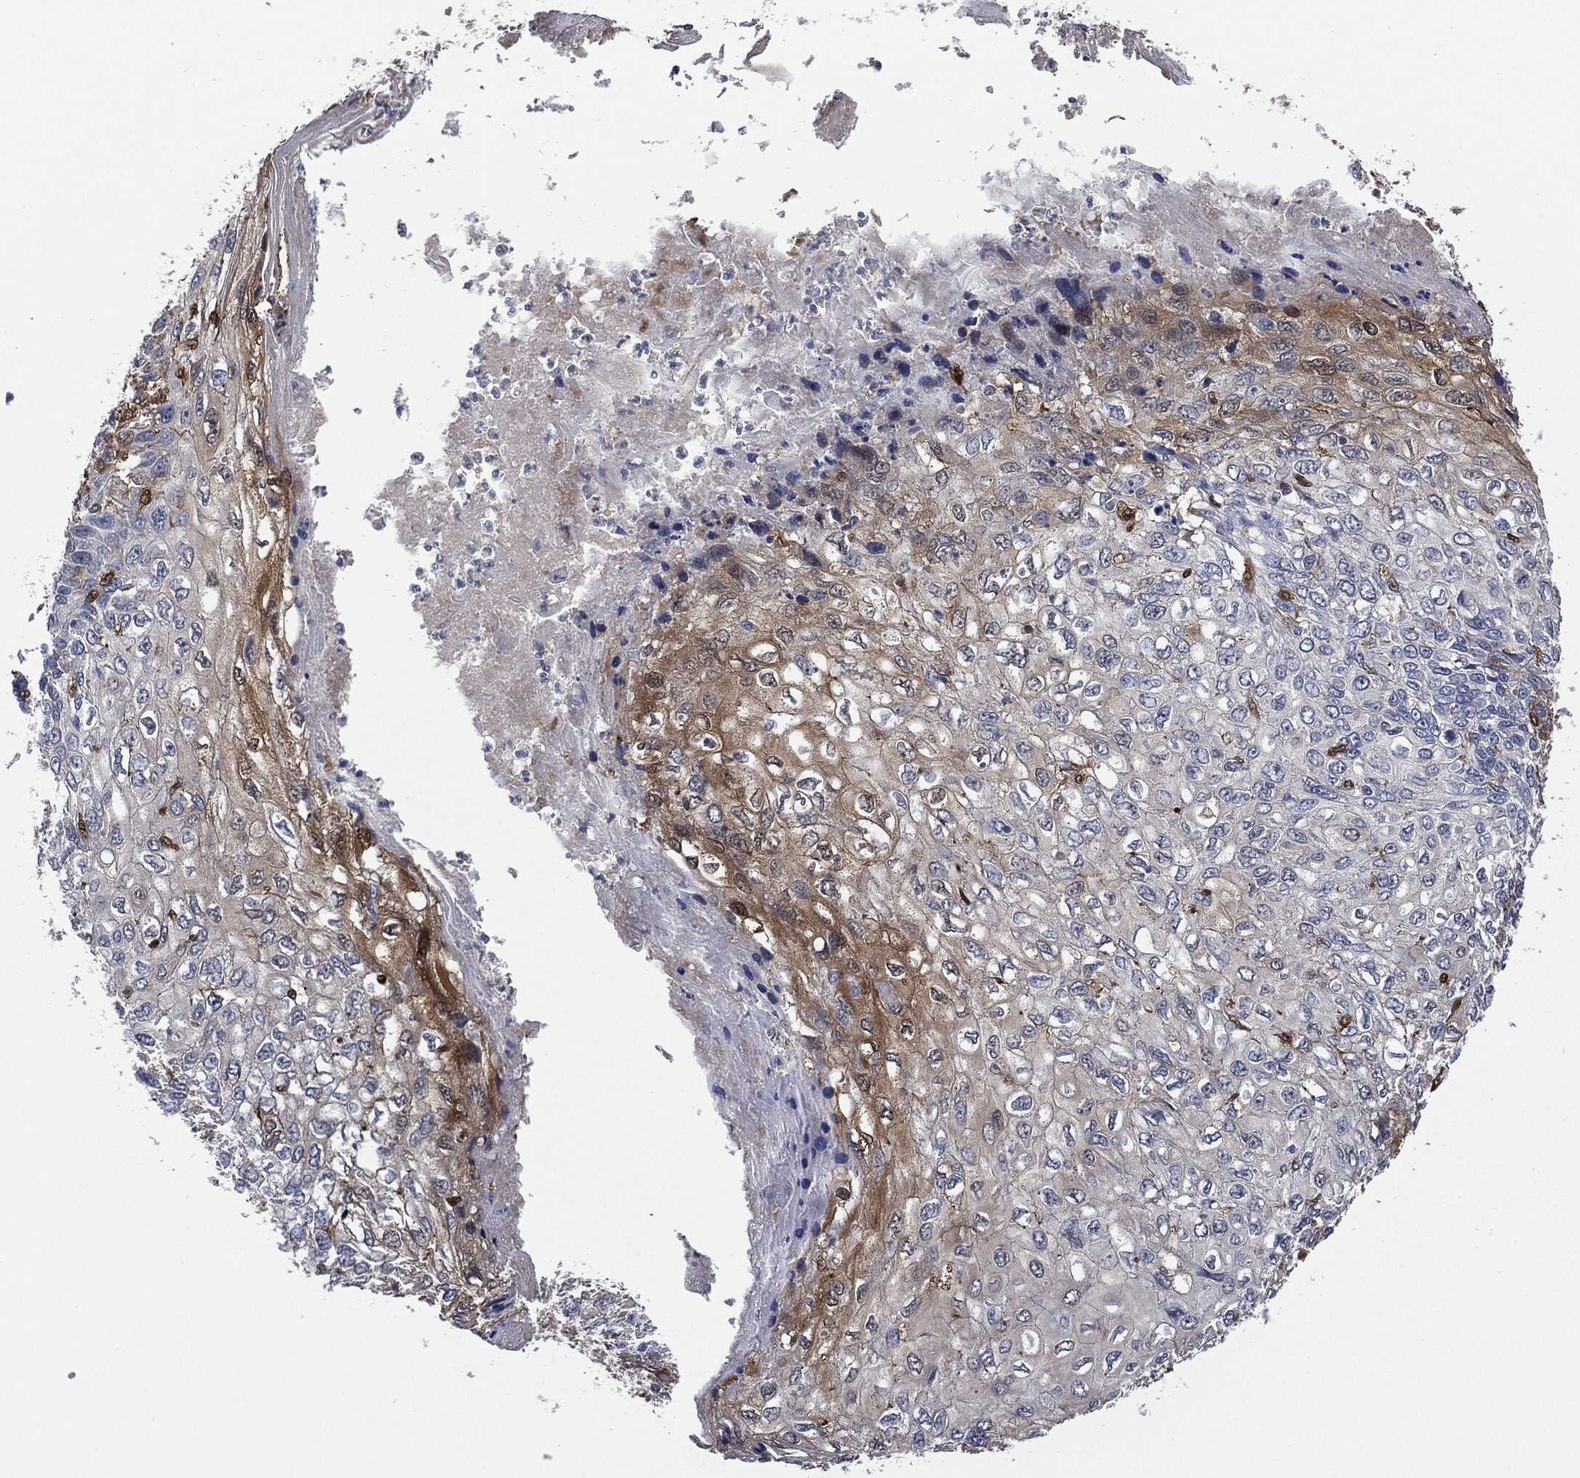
{"staining": {"intensity": "moderate", "quantity": "<25%", "location": "cytoplasmic/membranous"}, "tissue": "skin cancer", "cell_type": "Tumor cells", "image_type": "cancer", "snomed": [{"axis": "morphology", "description": "Squamous cell carcinoma, NOS"}, {"axis": "topography", "description": "Skin"}], "caption": "DAB immunohistochemical staining of human skin cancer (squamous cell carcinoma) displays moderate cytoplasmic/membranous protein expression in about <25% of tumor cells.", "gene": "IL1RN", "patient": {"sex": "male", "age": 92}}